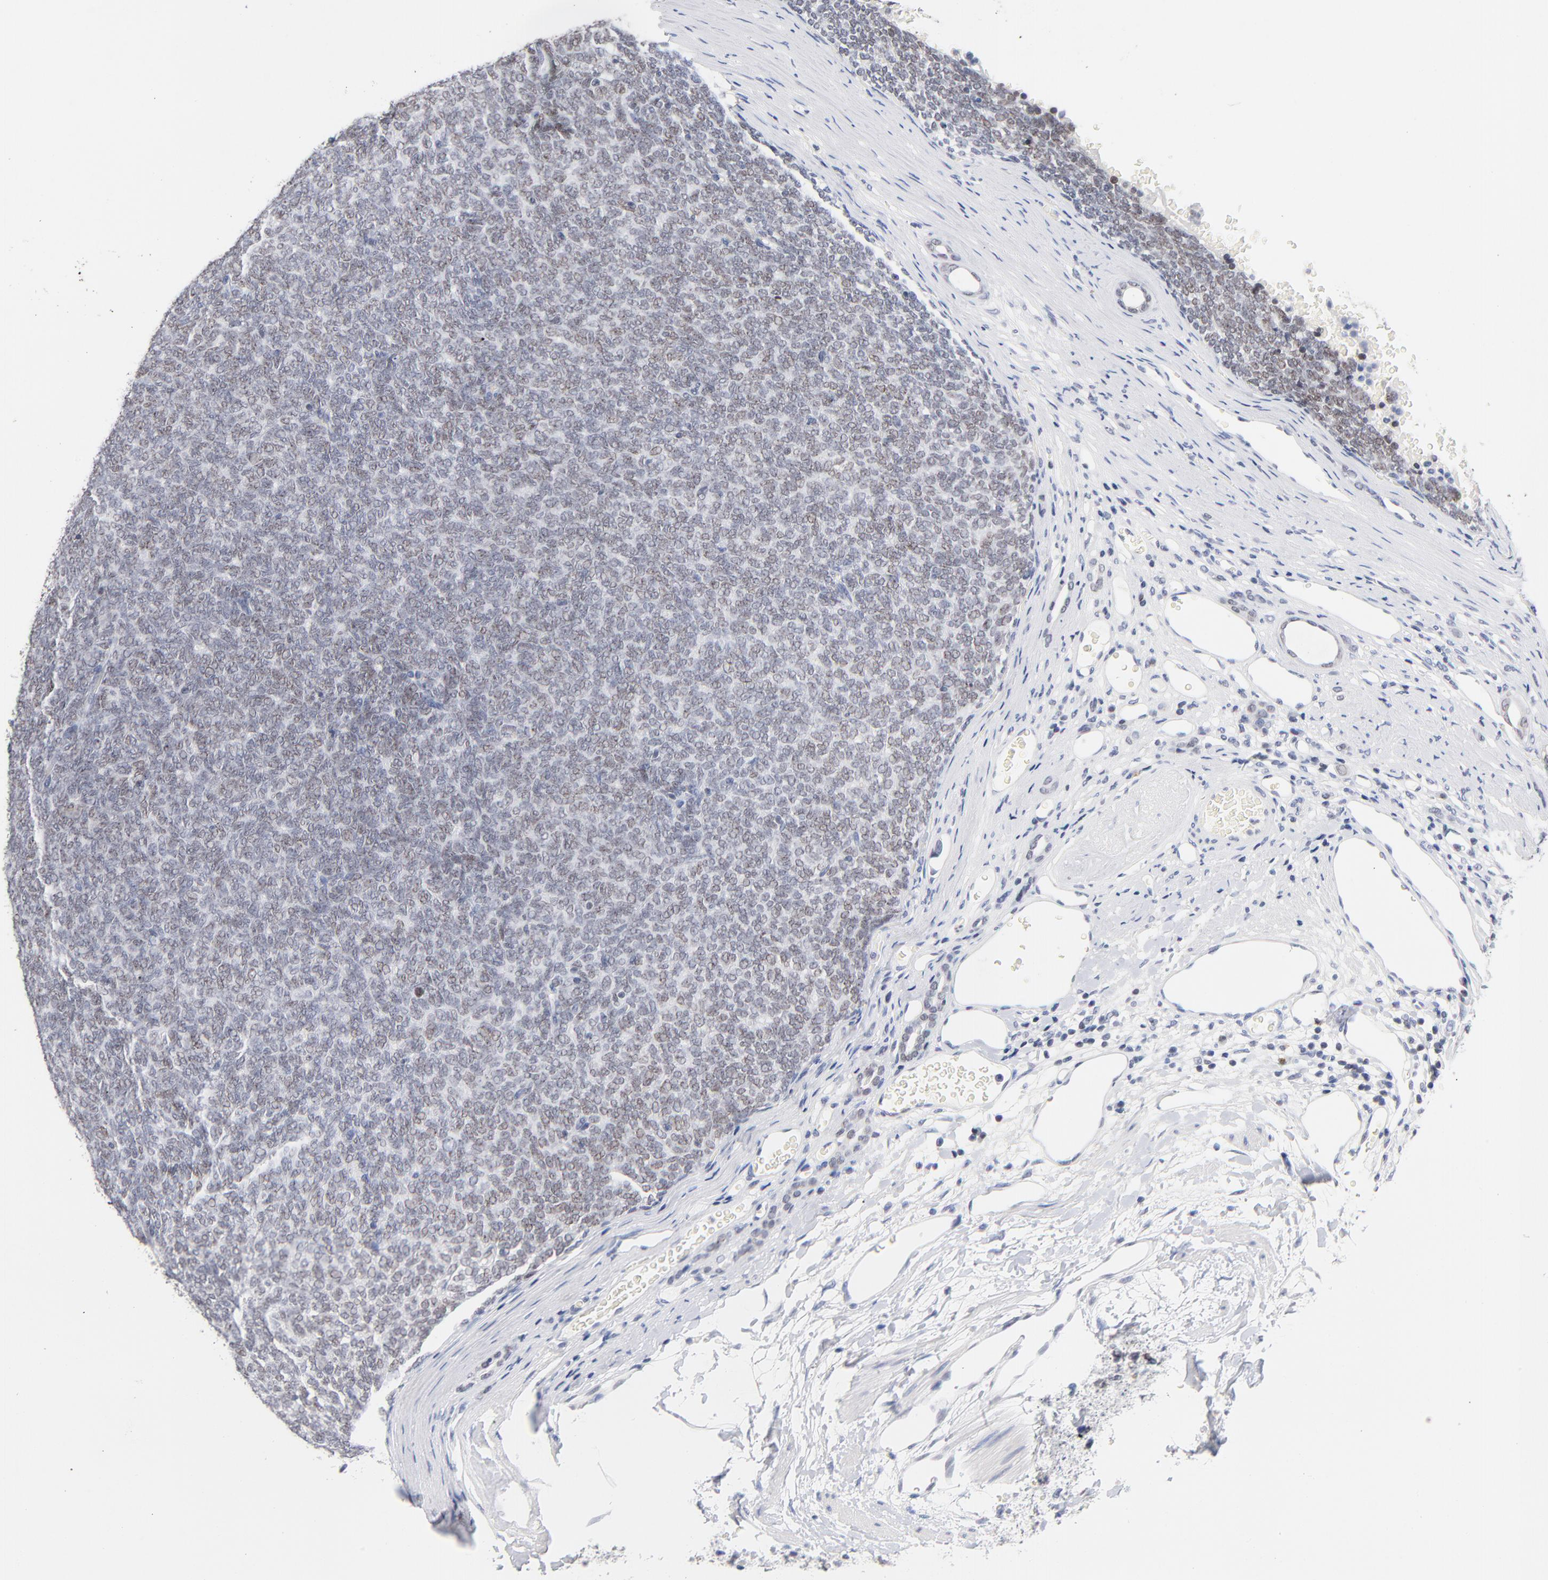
{"staining": {"intensity": "weak", "quantity": "25%-75%", "location": "cytoplasmic/membranous,nuclear"}, "tissue": "renal cancer", "cell_type": "Tumor cells", "image_type": "cancer", "snomed": [{"axis": "morphology", "description": "Neoplasm, malignant, NOS"}, {"axis": "topography", "description": "Kidney"}], "caption": "Immunohistochemistry (IHC) of renal cancer demonstrates low levels of weak cytoplasmic/membranous and nuclear positivity in about 25%-75% of tumor cells.", "gene": "ORC2", "patient": {"sex": "male", "age": 28}}